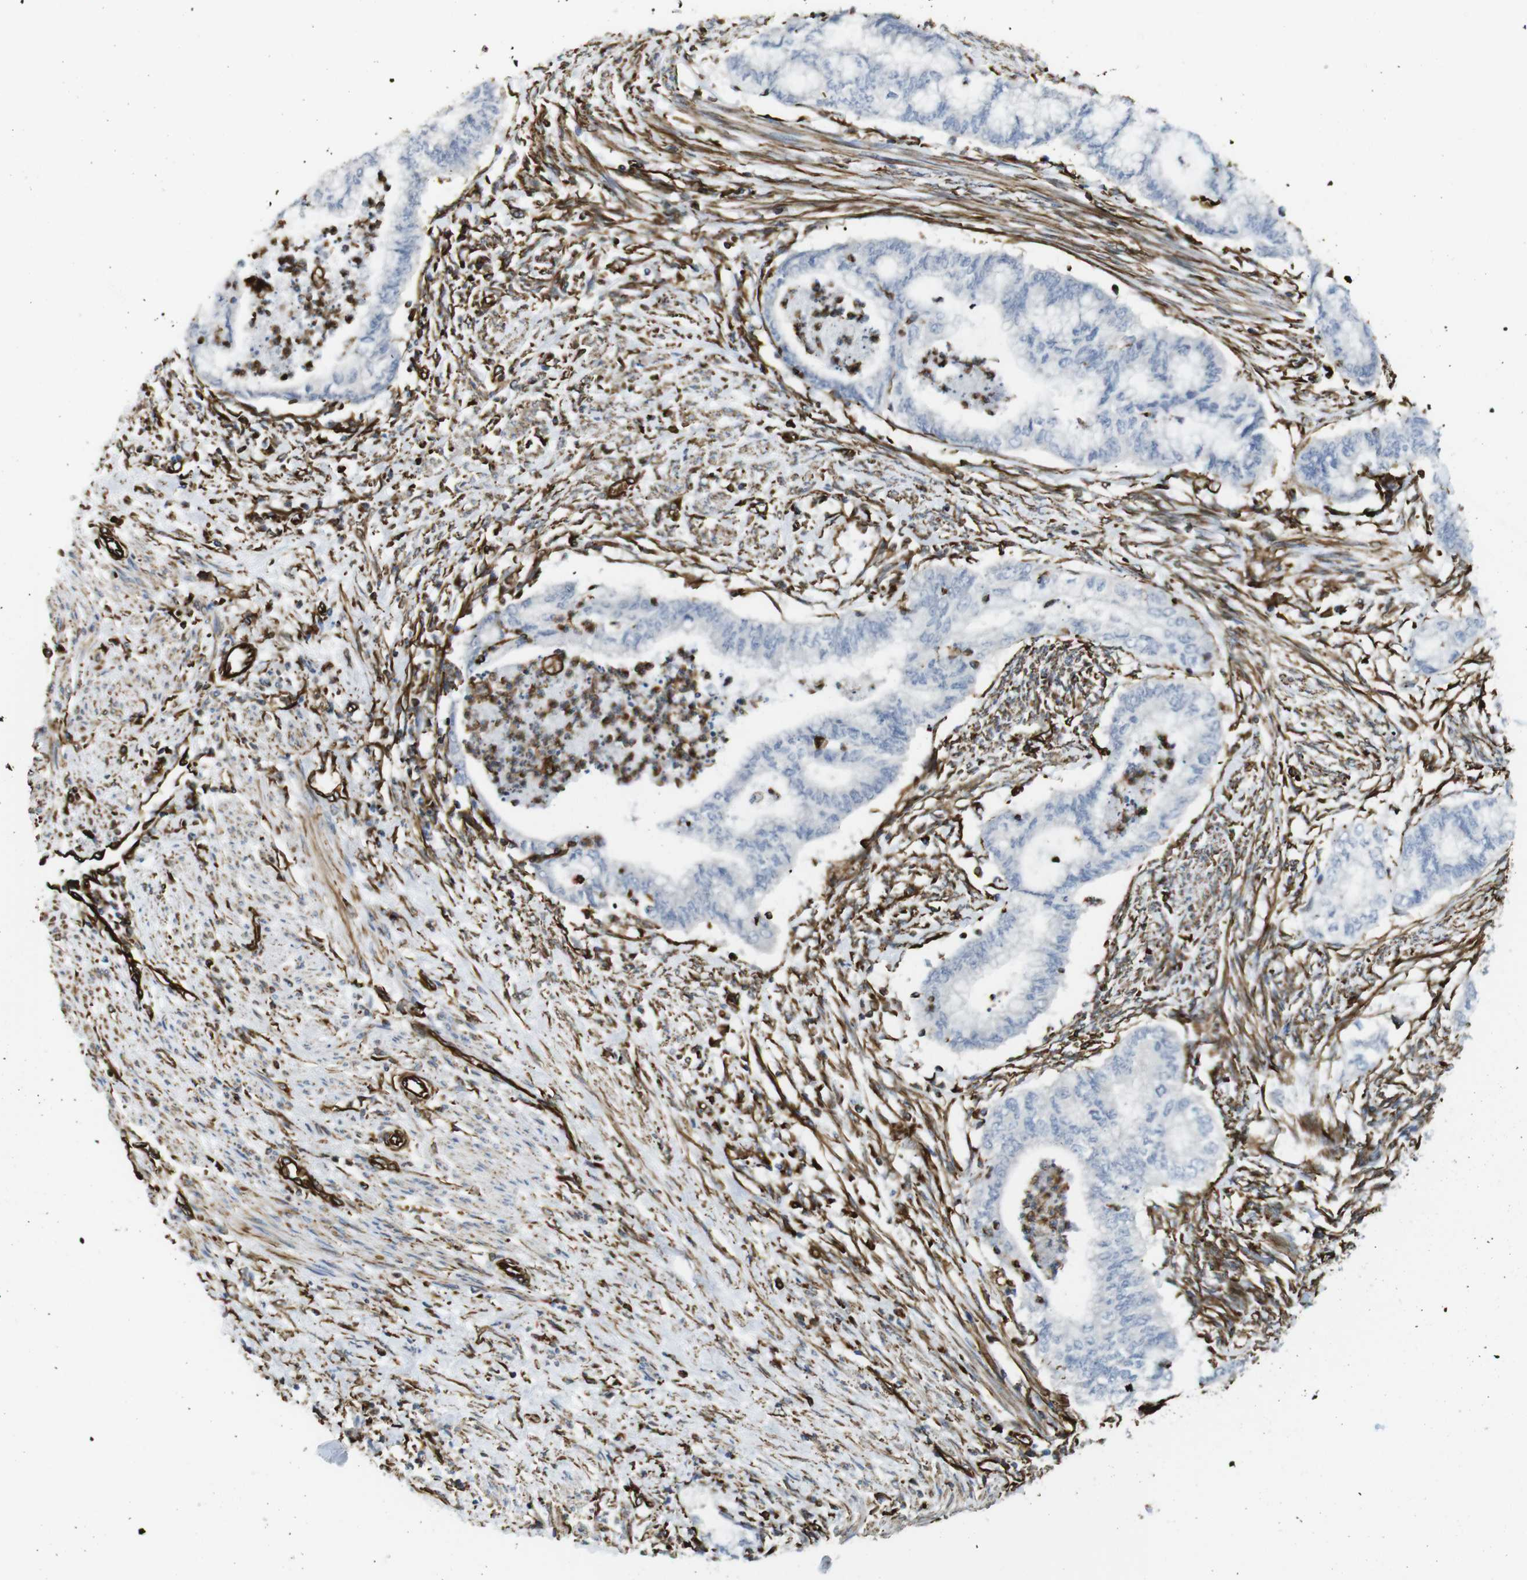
{"staining": {"intensity": "negative", "quantity": "none", "location": "none"}, "tissue": "endometrial cancer", "cell_type": "Tumor cells", "image_type": "cancer", "snomed": [{"axis": "morphology", "description": "Necrosis, NOS"}, {"axis": "morphology", "description": "Adenocarcinoma, NOS"}, {"axis": "topography", "description": "Endometrium"}], "caption": "The immunohistochemistry image has no significant positivity in tumor cells of endometrial cancer tissue.", "gene": "RALGPS1", "patient": {"sex": "female", "age": 79}}